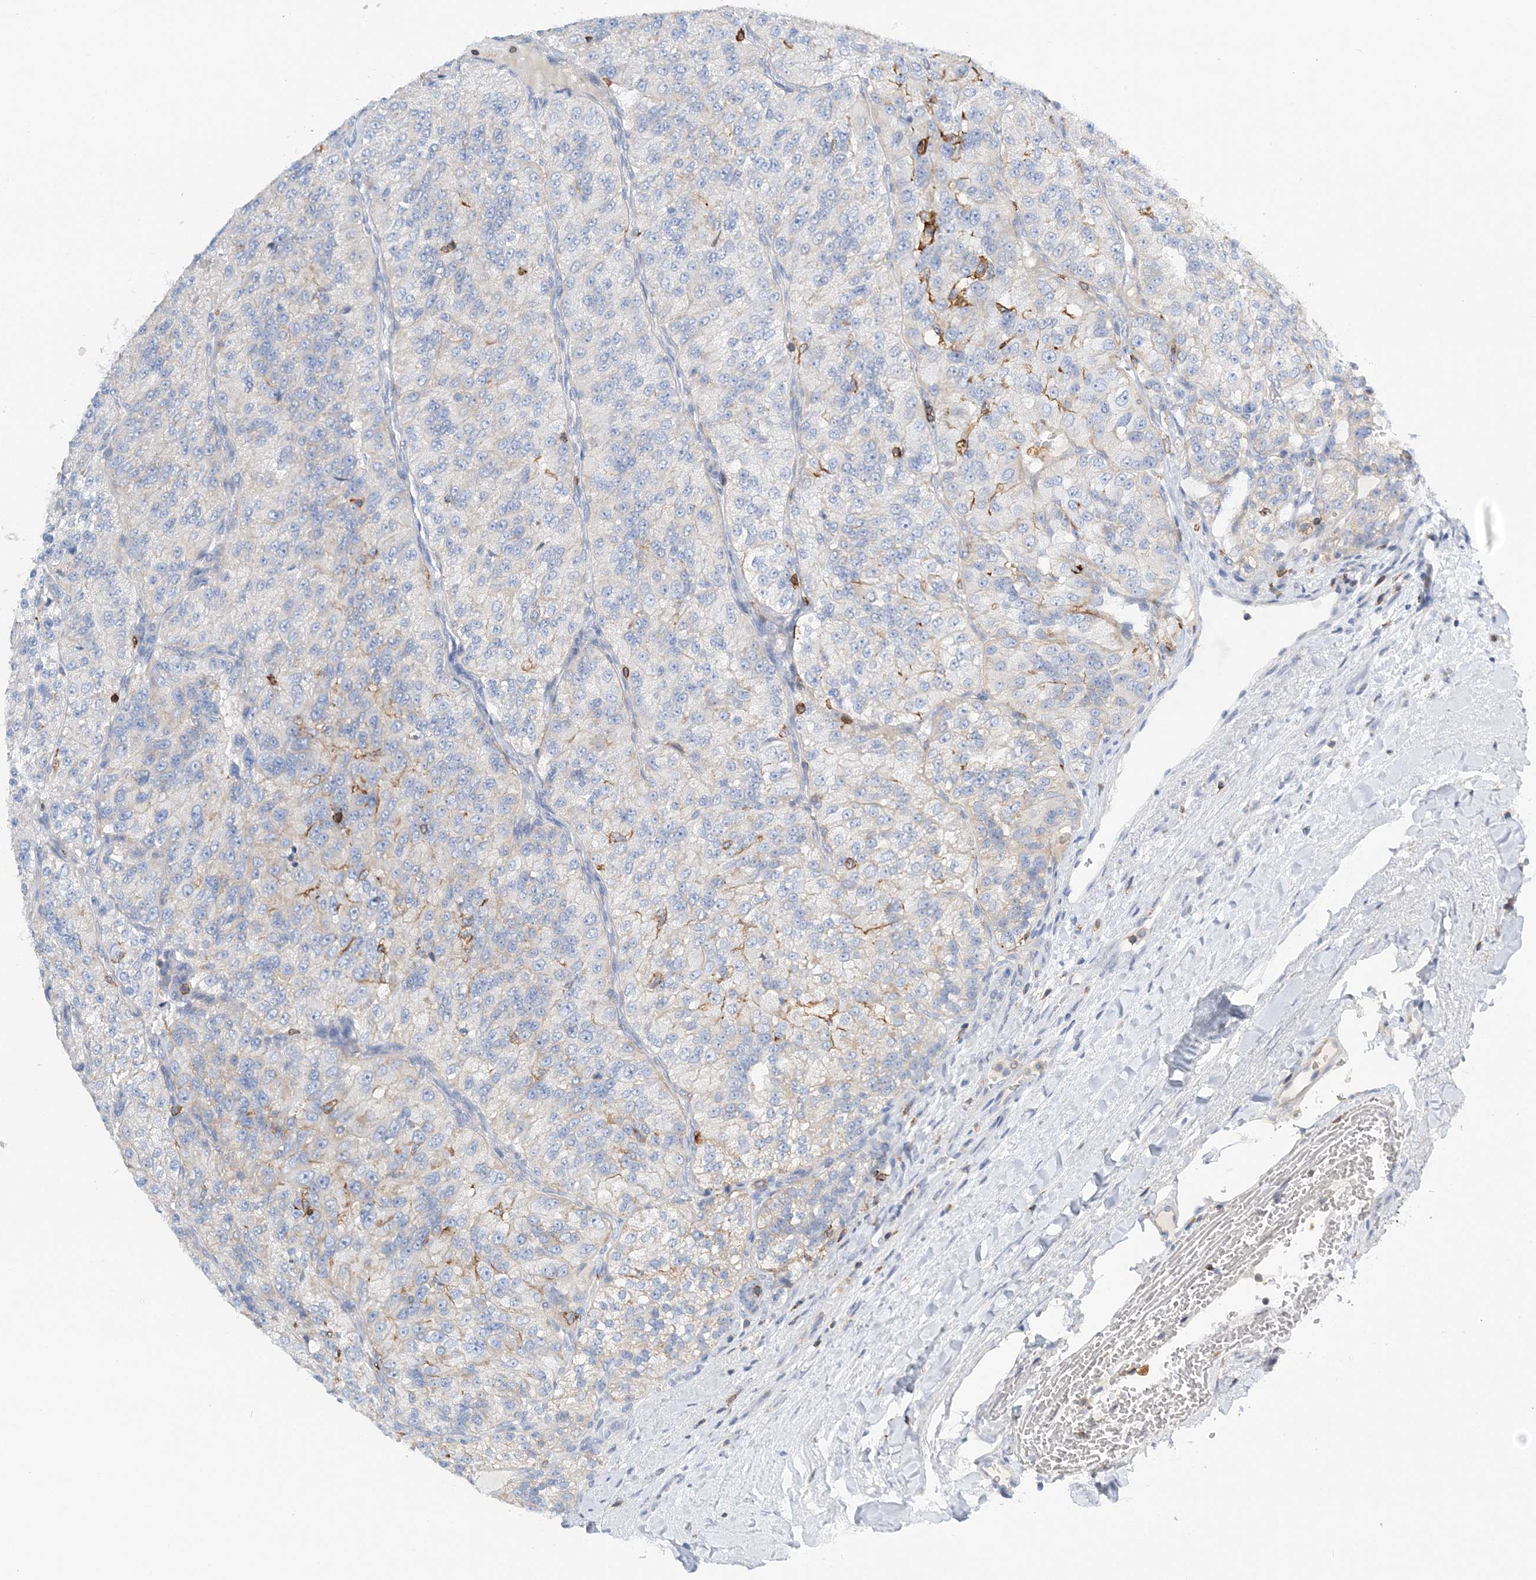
{"staining": {"intensity": "negative", "quantity": "none", "location": "none"}, "tissue": "renal cancer", "cell_type": "Tumor cells", "image_type": "cancer", "snomed": [{"axis": "morphology", "description": "Adenocarcinoma, NOS"}, {"axis": "topography", "description": "Kidney"}], "caption": "Photomicrograph shows no significant protein staining in tumor cells of renal adenocarcinoma.", "gene": "PRMT9", "patient": {"sex": "female", "age": 63}}